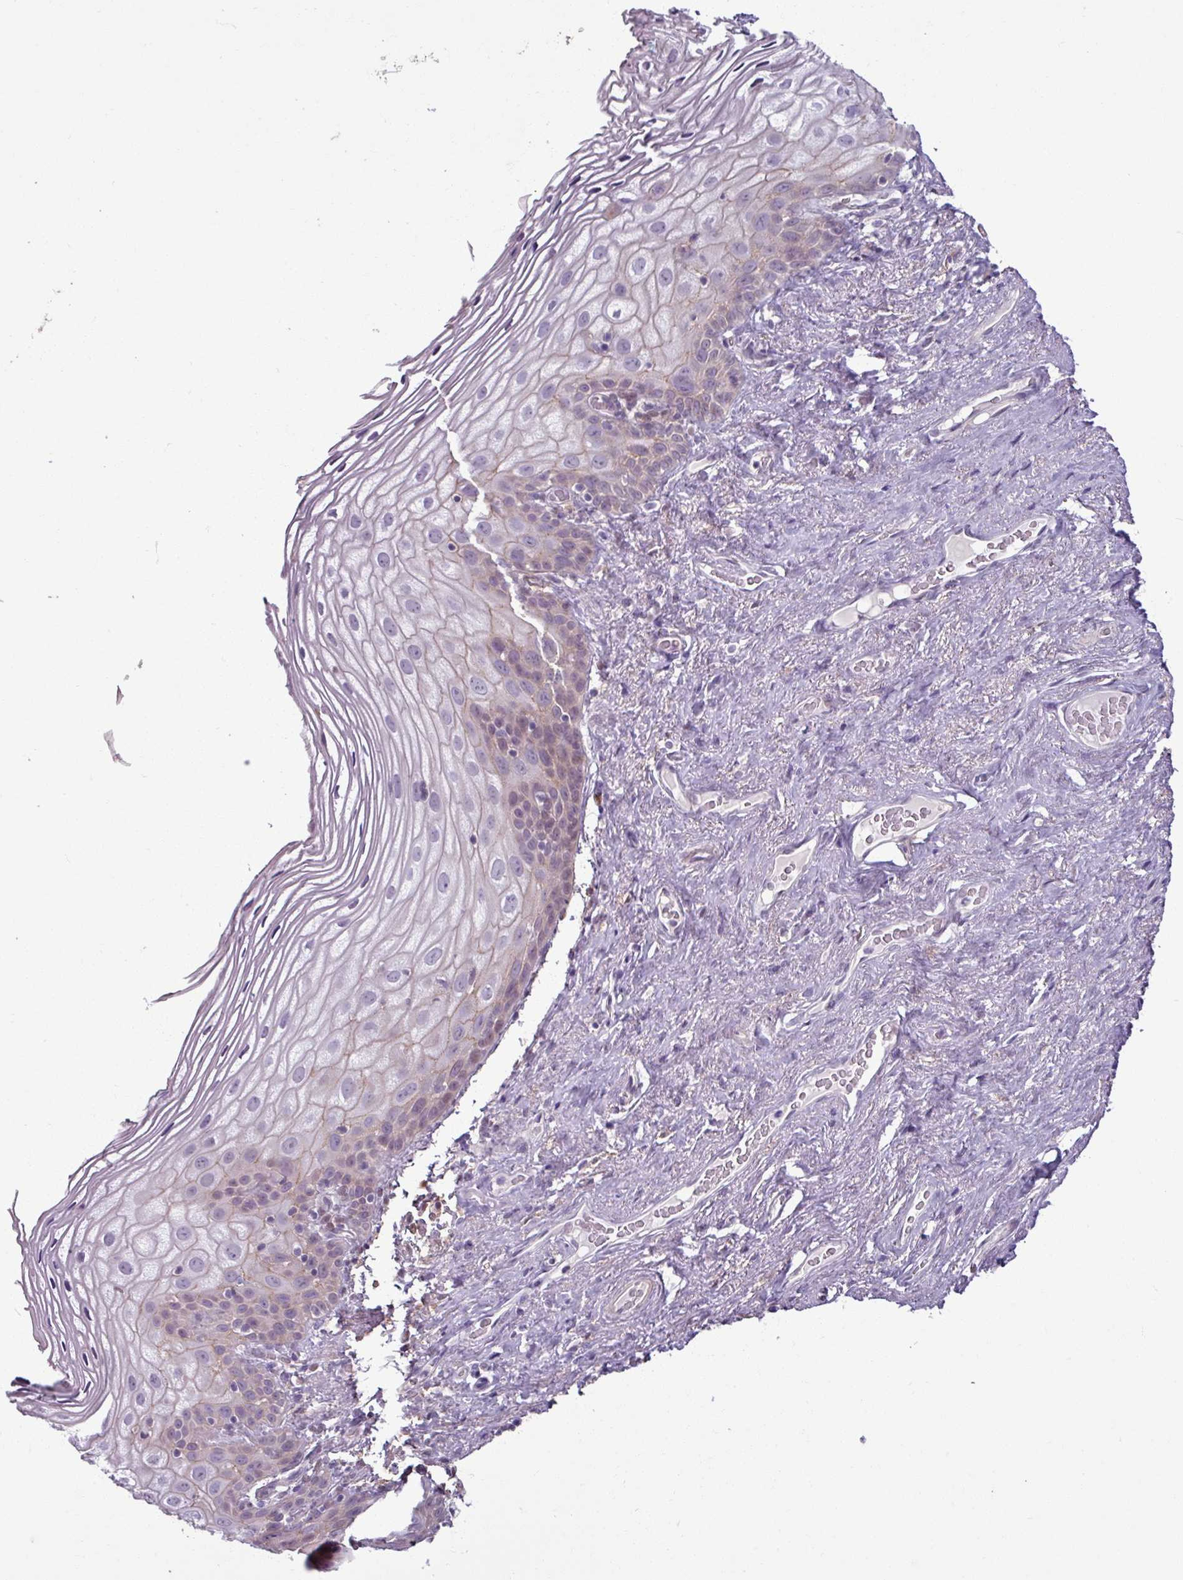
{"staining": {"intensity": "moderate", "quantity": "<25%", "location": "cytoplasmic/membranous"}, "tissue": "vagina", "cell_type": "Squamous epithelial cells", "image_type": "normal", "snomed": [{"axis": "morphology", "description": "Normal tissue, NOS"}, {"axis": "topography", "description": "Vagina"}, {"axis": "topography", "description": "Peripheral nerve tissue"}], "caption": "An image of human vagina stained for a protein displays moderate cytoplasmic/membranous brown staining in squamous epithelial cells. (DAB (3,3'-diaminobenzidine) = brown stain, brightfield microscopy at high magnification).", "gene": "PNMA6A", "patient": {"sex": "female", "age": 71}}